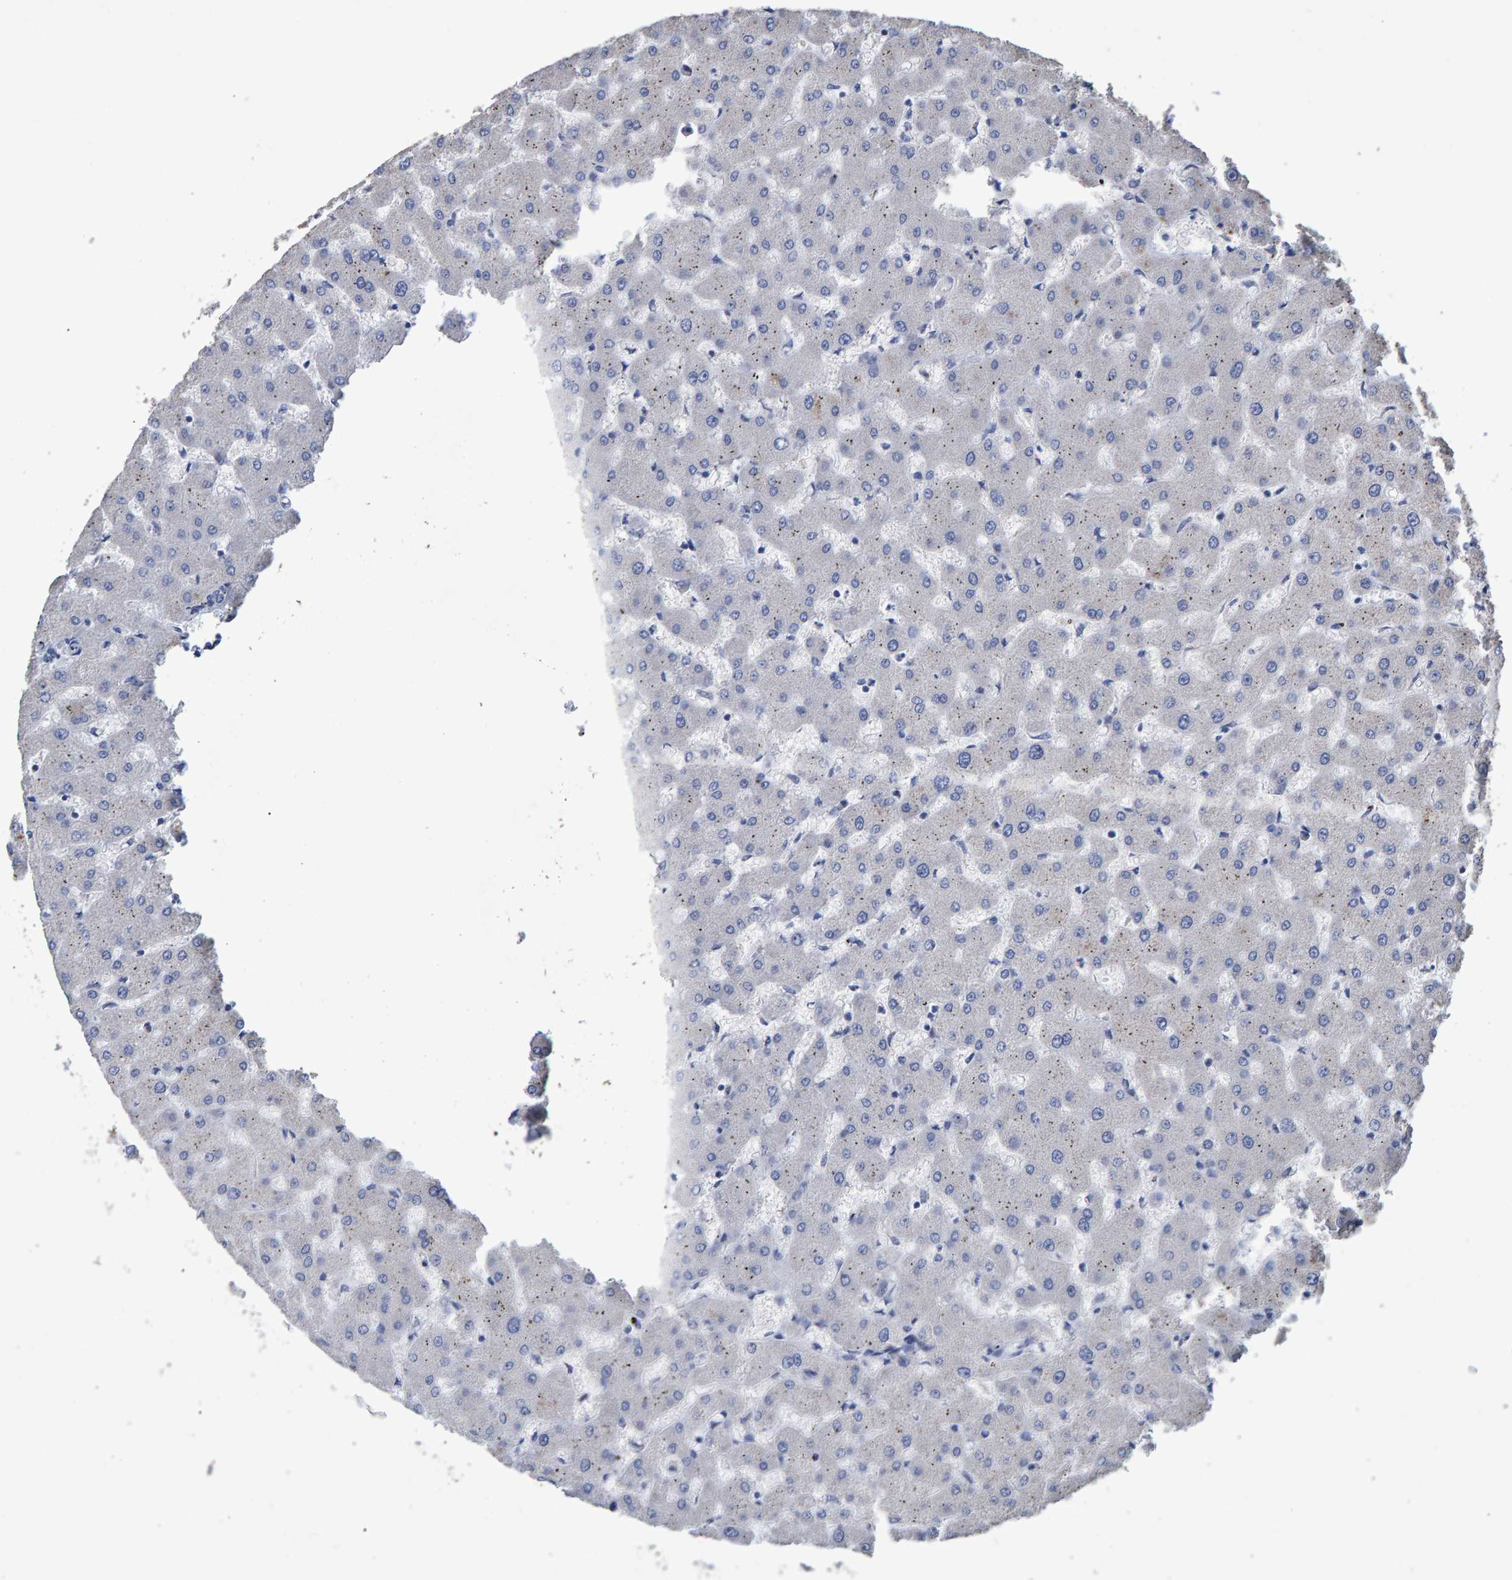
{"staining": {"intensity": "negative", "quantity": "none", "location": "none"}, "tissue": "liver", "cell_type": "Cholangiocytes", "image_type": "normal", "snomed": [{"axis": "morphology", "description": "Normal tissue, NOS"}, {"axis": "topography", "description": "Liver"}], "caption": "Immunohistochemistry micrograph of unremarkable liver: liver stained with DAB reveals no significant protein positivity in cholangiocytes.", "gene": "HEMGN", "patient": {"sex": "female", "age": 63}}